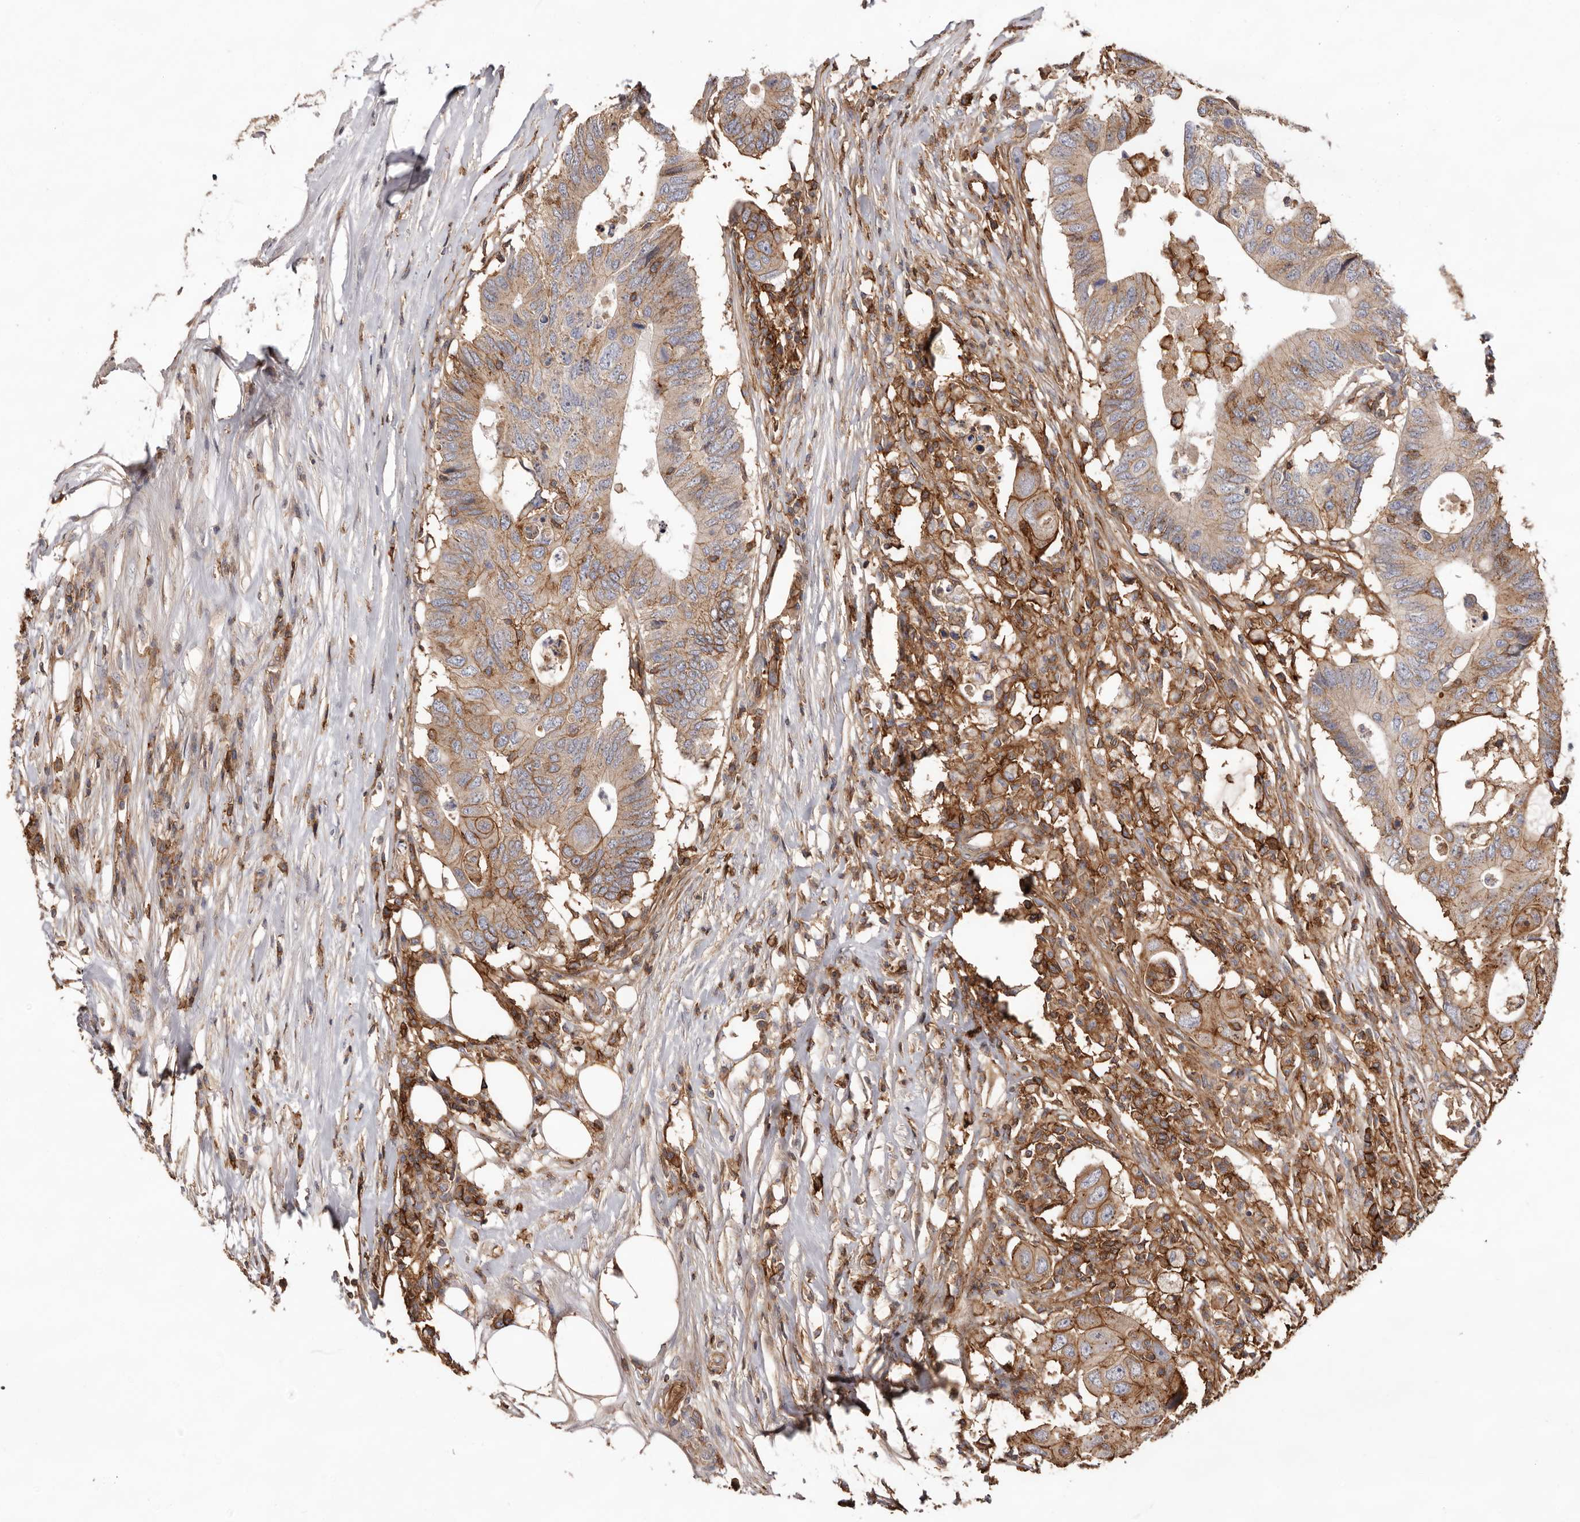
{"staining": {"intensity": "moderate", "quantity": "25%-75%", "location": "cytoplasmic/membranous"}, "tissue": "colorectal cancer", "cell_type": "Tumor cells", "image_type": "cancer", "snomed": [{"axis": "morphology", "description": "Adenocarcinoma, NOS"}, {"axis": "topography", "description": "Colon"}], "caption": "Colorectal cancer (adenocarcinoma) tissue exhibits moderate cytoplasmic/membranous positivity in approximately 25%-75% of tumor cells, visualized by immunohistochemistry.", "gene": "MMACHC", "patient": {"sex": "male", "age": 71}}